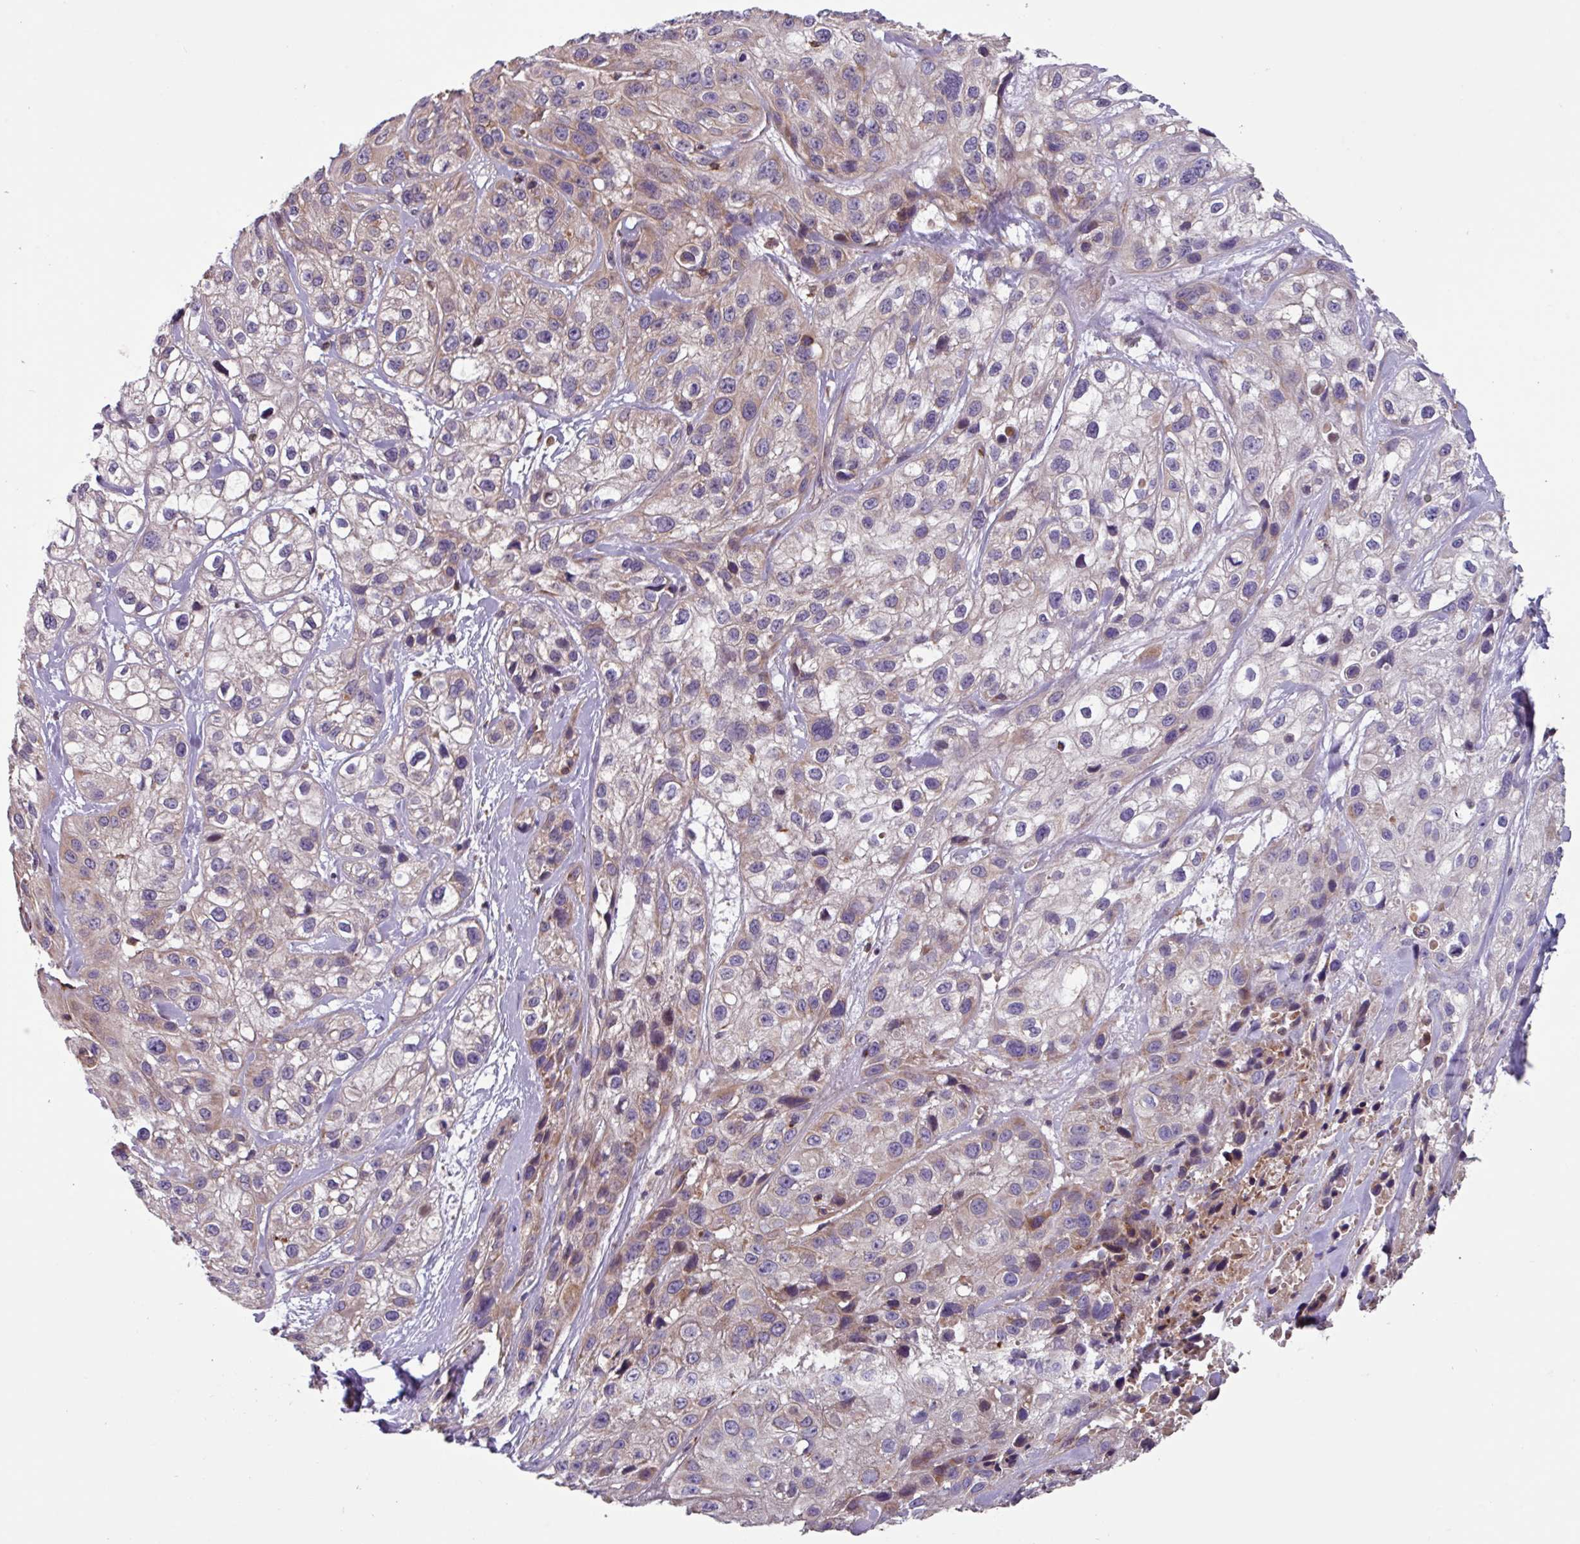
{"staining": {"intensity": "weak", "quantity": "<25%", "location": "cytoplasmic/membranous"}, "tissue": "skin cancer", "cell_type": "Tumor cells", "image_type": "cancer", "snomed": [{"axis": "morphology", "description": "Squamous cell carcinoma, NOS"}, {"axis": "topography", "description": "Skin"}], "caption": "An immunohistochemistry photomicrograph of skin squamous cell carcinoma is shown. There is no staining in tumor cells of skin squamous cell carcinoma. (Brightfield microscopy of DAB (3,3'-diaminobenzidine) immunohistochemistry (IHC) at high magnification).", "gene": "PLEKHD1", "patient": {"sex": "male", "age": 82}}